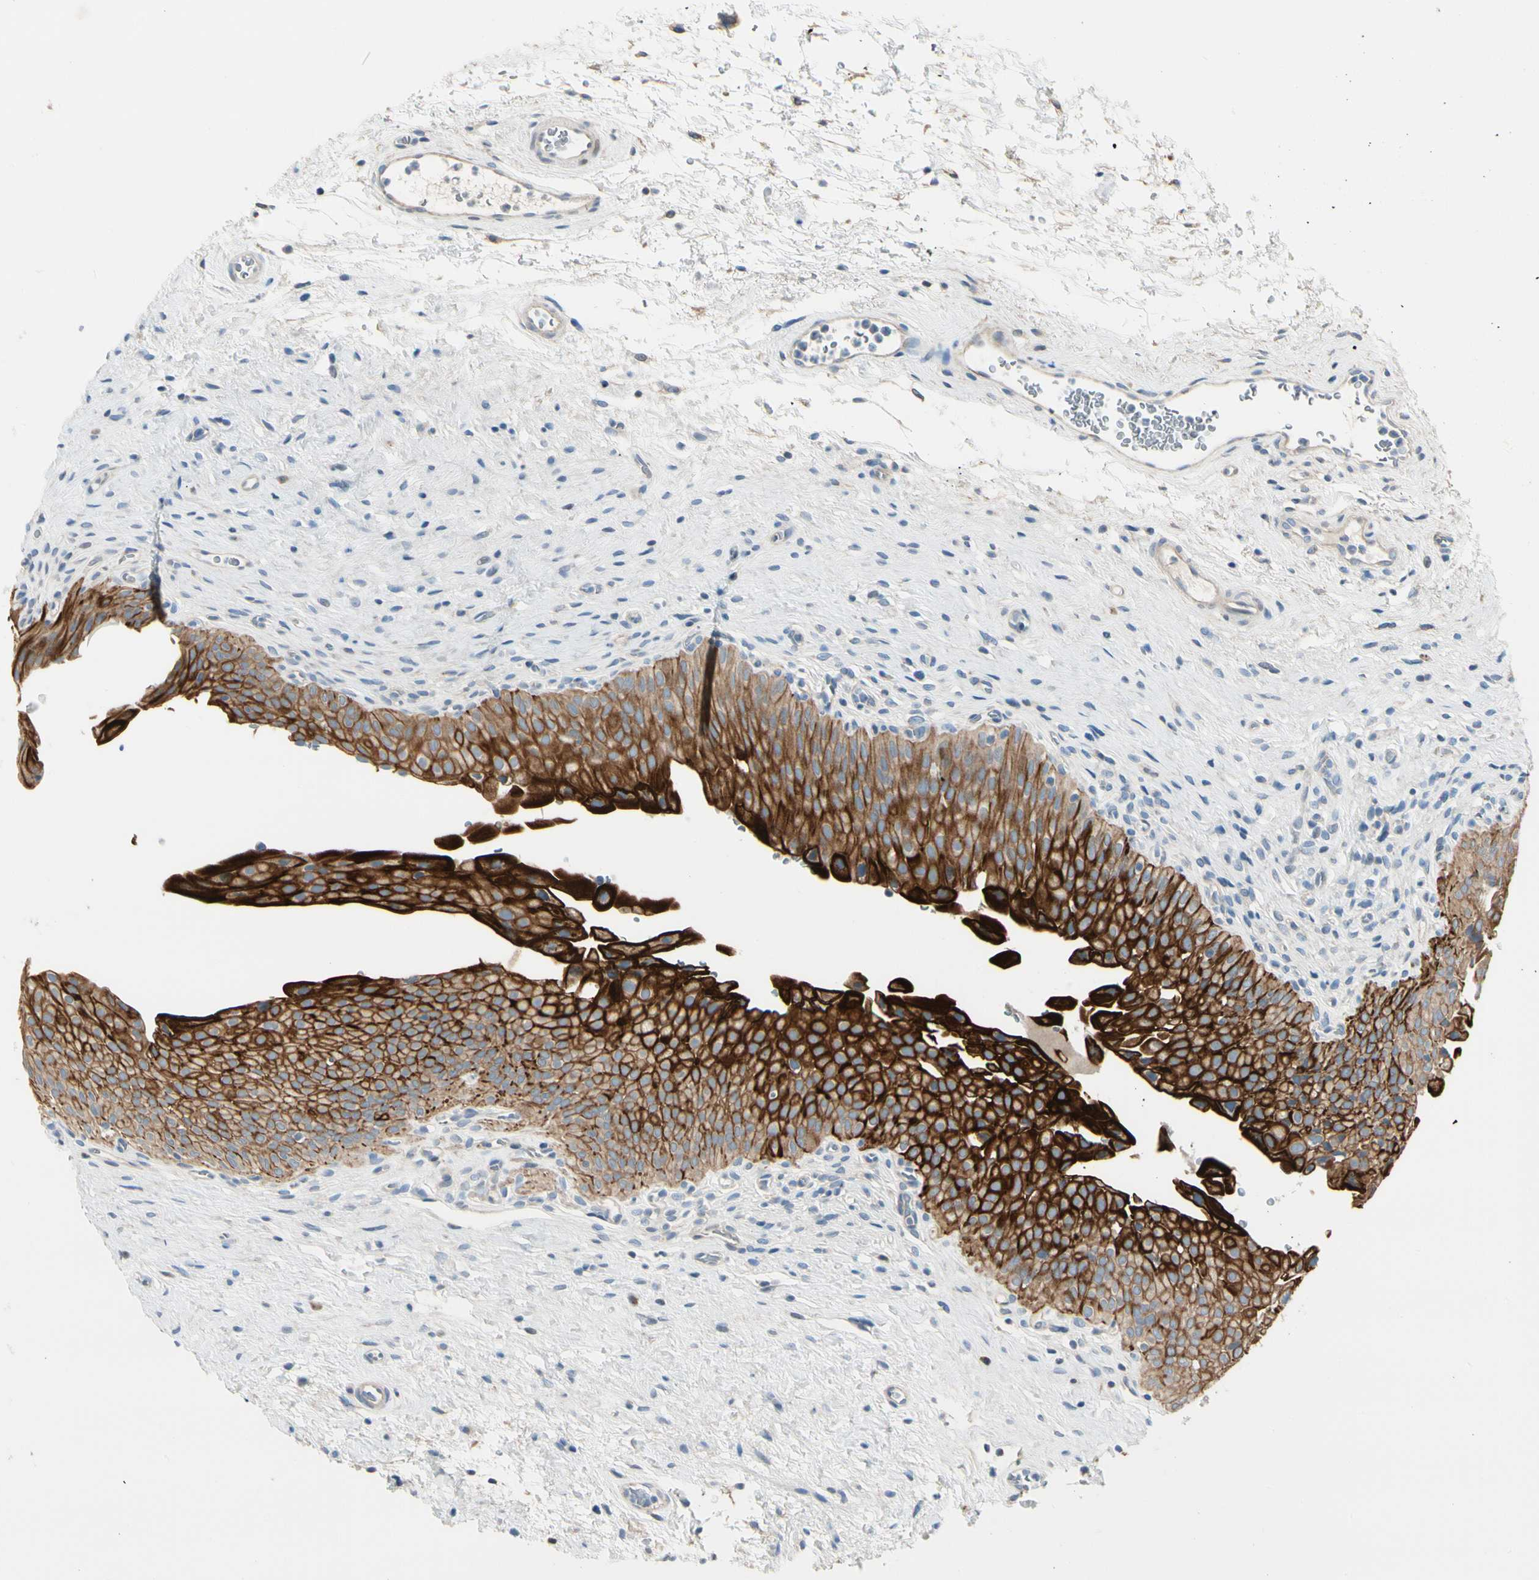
{"staining": {"intensity": "strong", "quantity": ">75%", "location": "cytoplasmic/membranous"}, "tissue": "urinary bladder", "cell_type": "Urothelial cells", "image_type": "normal", "snomed": [{"axis": "morphology", "description": "Normal tissue, NOS"}, {"axis": "morphology", "description": "Urothelial carcinoma, High grade"}, {"axis": "topography", "description": "Urinary bladder"}], "caption": "This is an image of IHC staining of normal urinary bladder, which shows strong staining in the cytoplasmic/membranous of urothelial cells.", "gene": "DUSP12", "patient": {"sex": "male", "age": 46}}